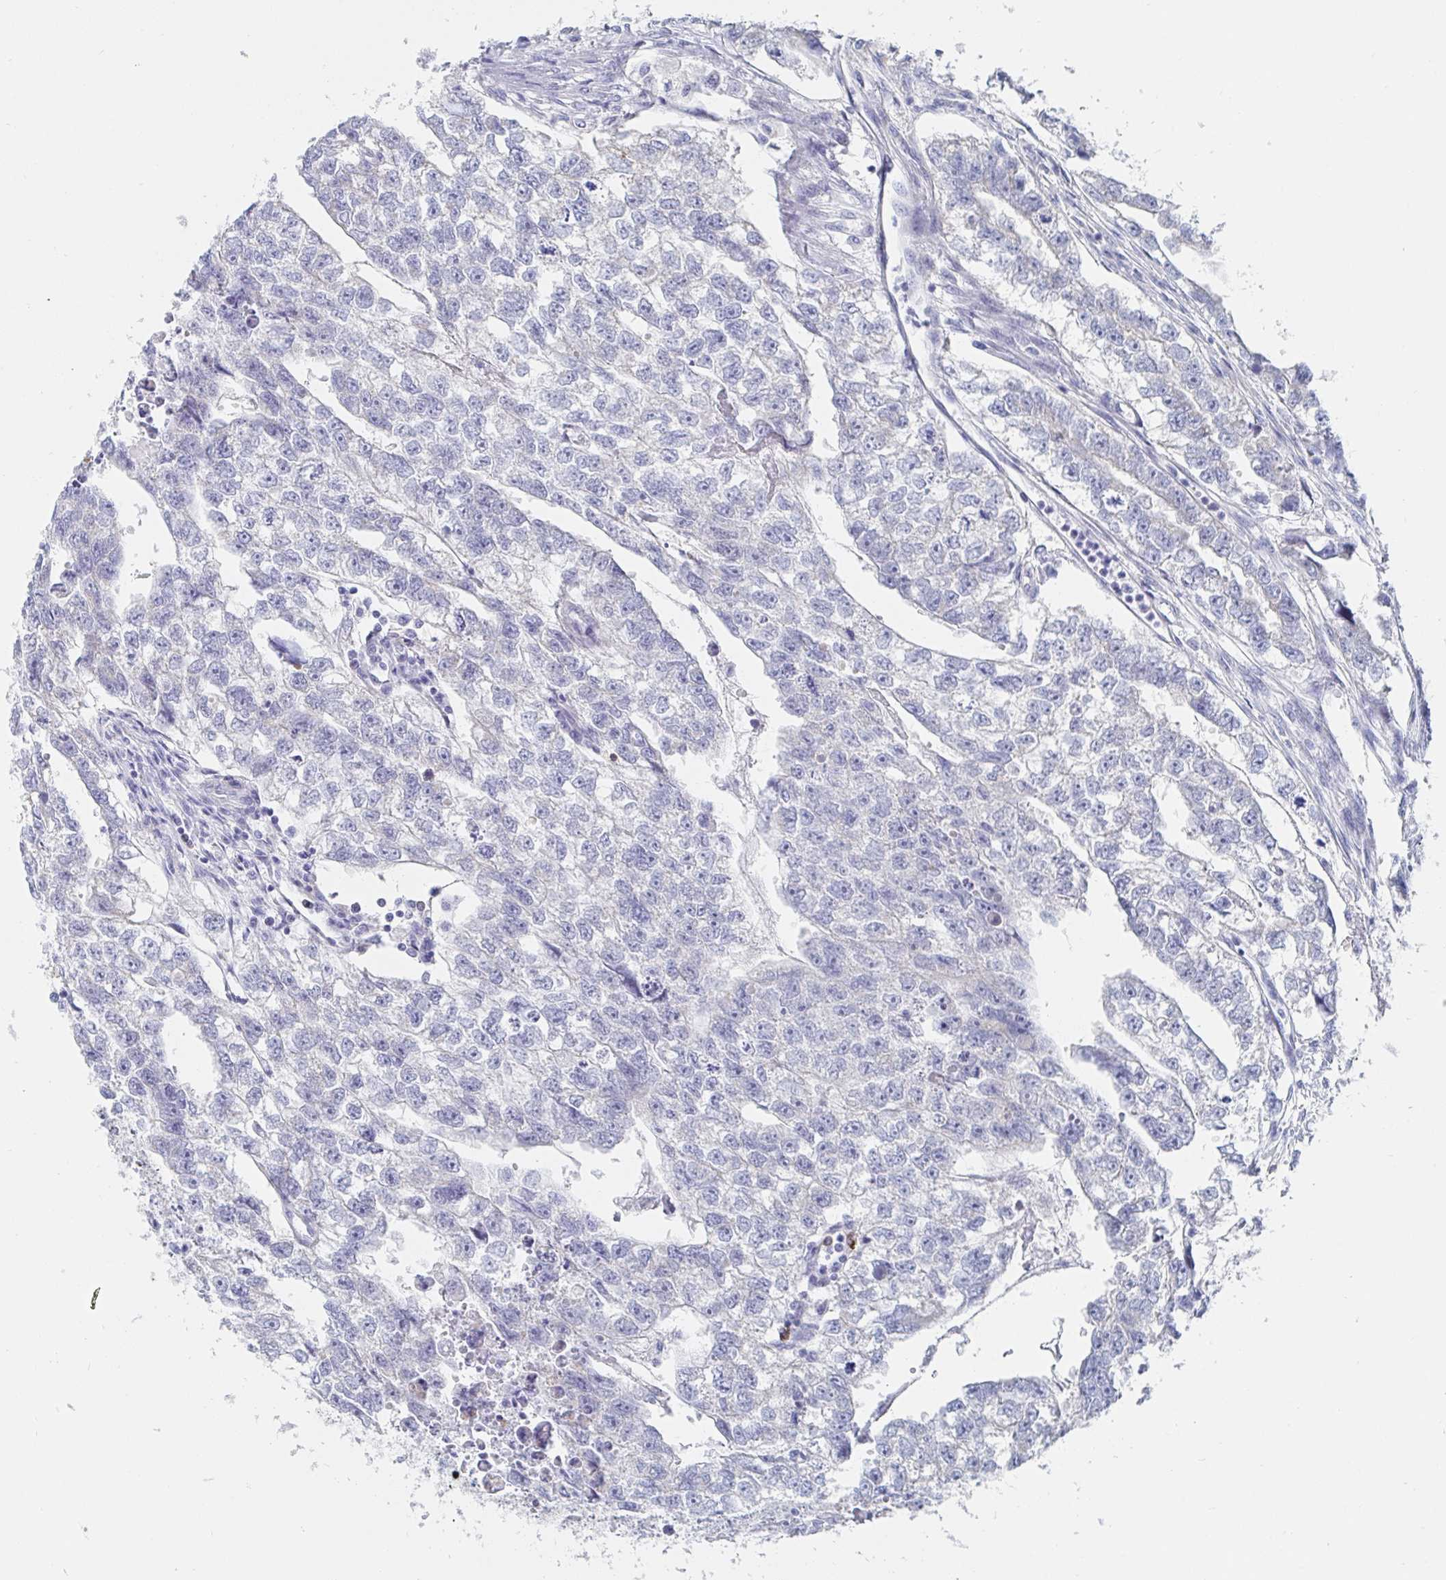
{"staining": {"intensity": "negative", "quantity": "none", "location": "none"}, "tissue": "testis cancer", "cell_type": "Tumor cells", "image_type": "cancer", "snomed": [{"axis": "morphology", "description": "Carcinoma, Embryonal, NOS"}, {"axis": "morphology", "description": "Teratoma, malignant, NOS"}, {"axis": "topography", "description": "Testis"}], "caption": "There is no significant staining in tumor cells of teratoma (malignant) (testis).", "gene": "PACSIN1", "patient": {"sex": "male", "age": 44}}